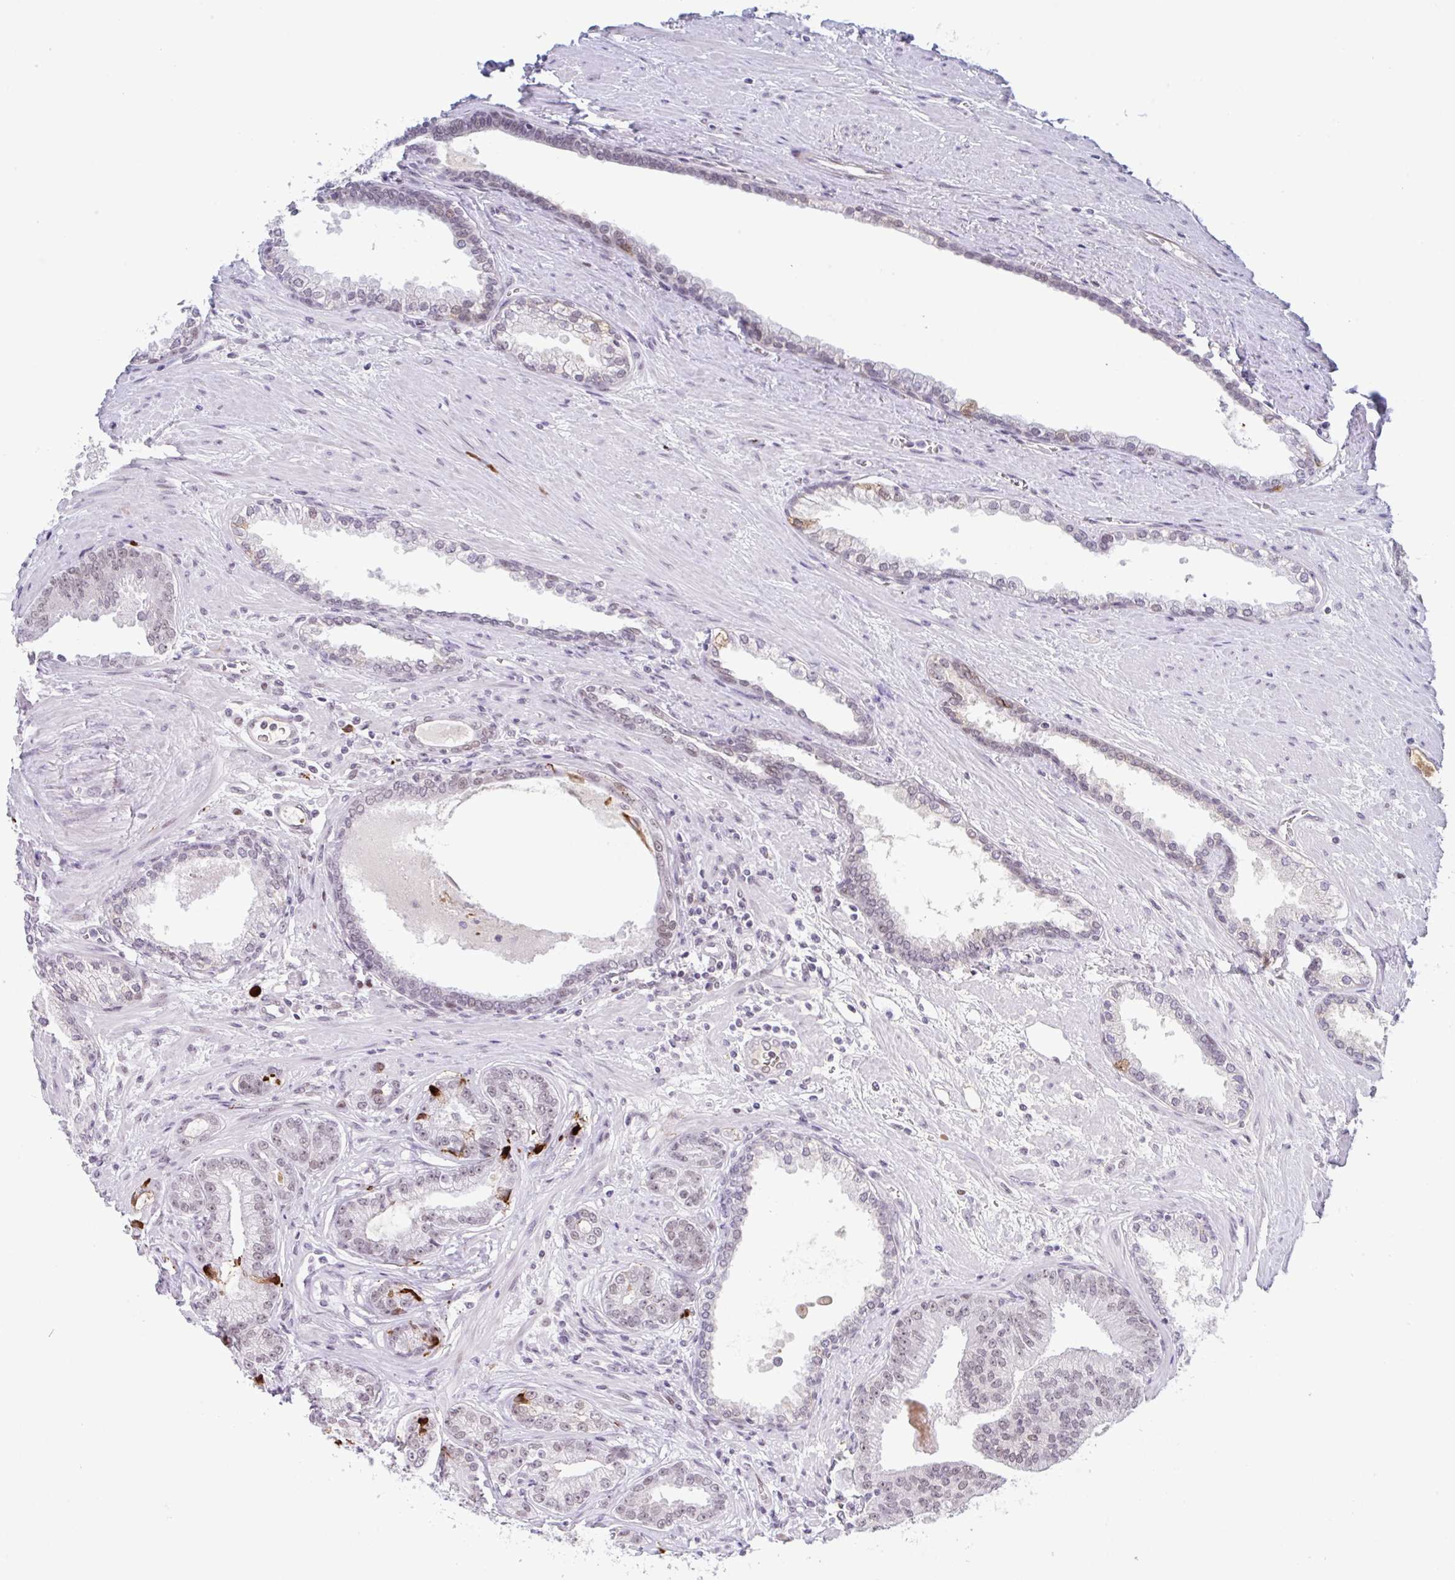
{"staining": {"intensity": "weak", "quantity": ">75%", "location": "nuclear"}, "tissue": "prostate cancer", "cell_type": "Tumor cells", "image_type": "cancer", "snomed": [{"axis": "morphology", "description": "Adenocarcinoma, Low grade"}, {"axis": "topography", "description": "Prostate"}], "caption": "Low-grade adenocarcinoma (prostate) stained for a protein displays weak nuclear positivity in tumor cells.", "gene": "PLG", "patient": {"sex": "male", "age": 61}}